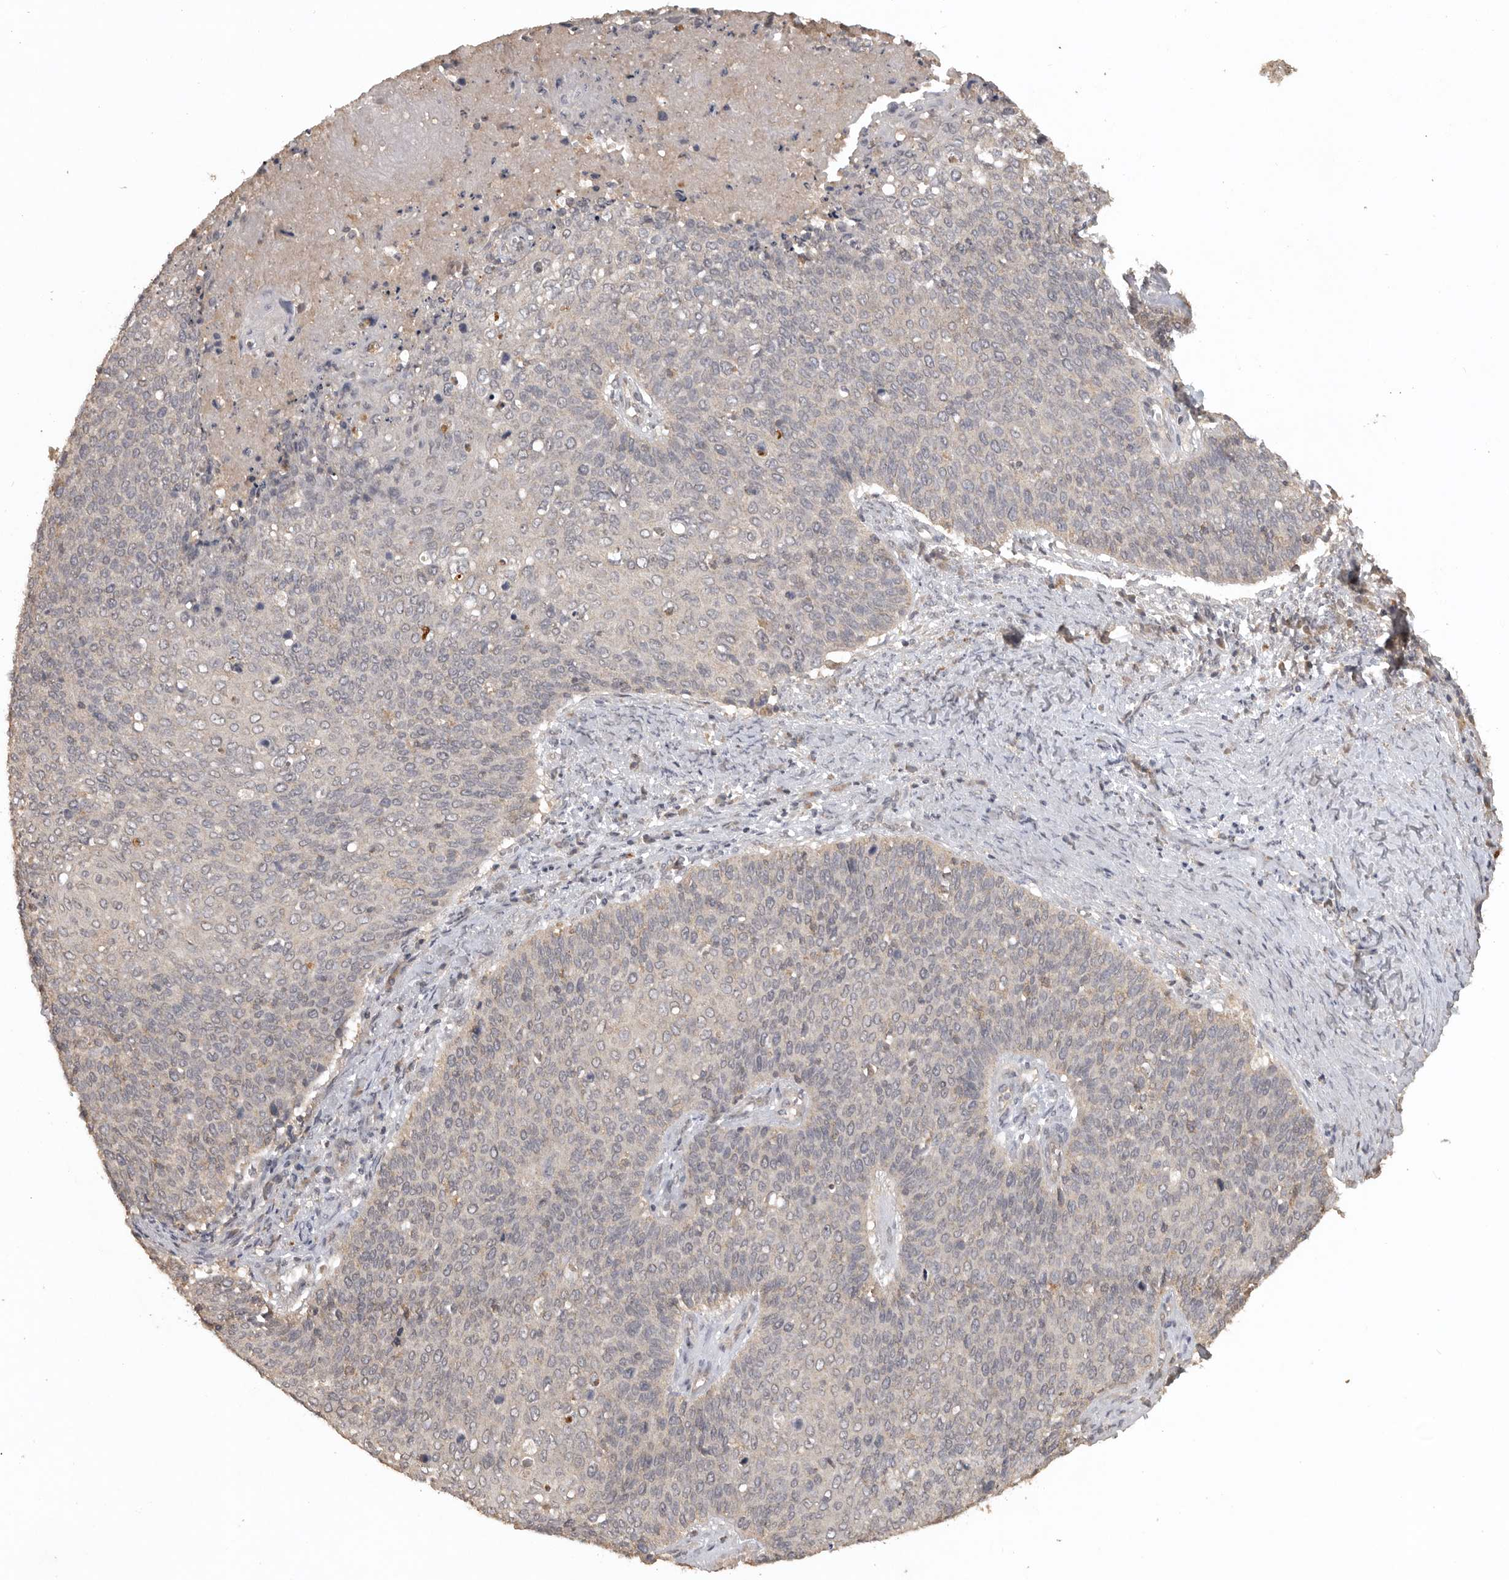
{"staining": {"intensity": "negative", "quantity": "none", "location": "none"}, "tissue": "cervical cancer", "cell_type": "Tumor cells", "image_type": "cancer", "snomed": [{"axis": "morphology", "description": "Squamous cell carcinoma, NOS"}, {"axis": "topography", "description": "Cervix"}], "caption": "Tumor cells show no significant staining in cervical cancer.", "gene": "ADAMTS4", "patient": {"sex": "female", "age": 39}}